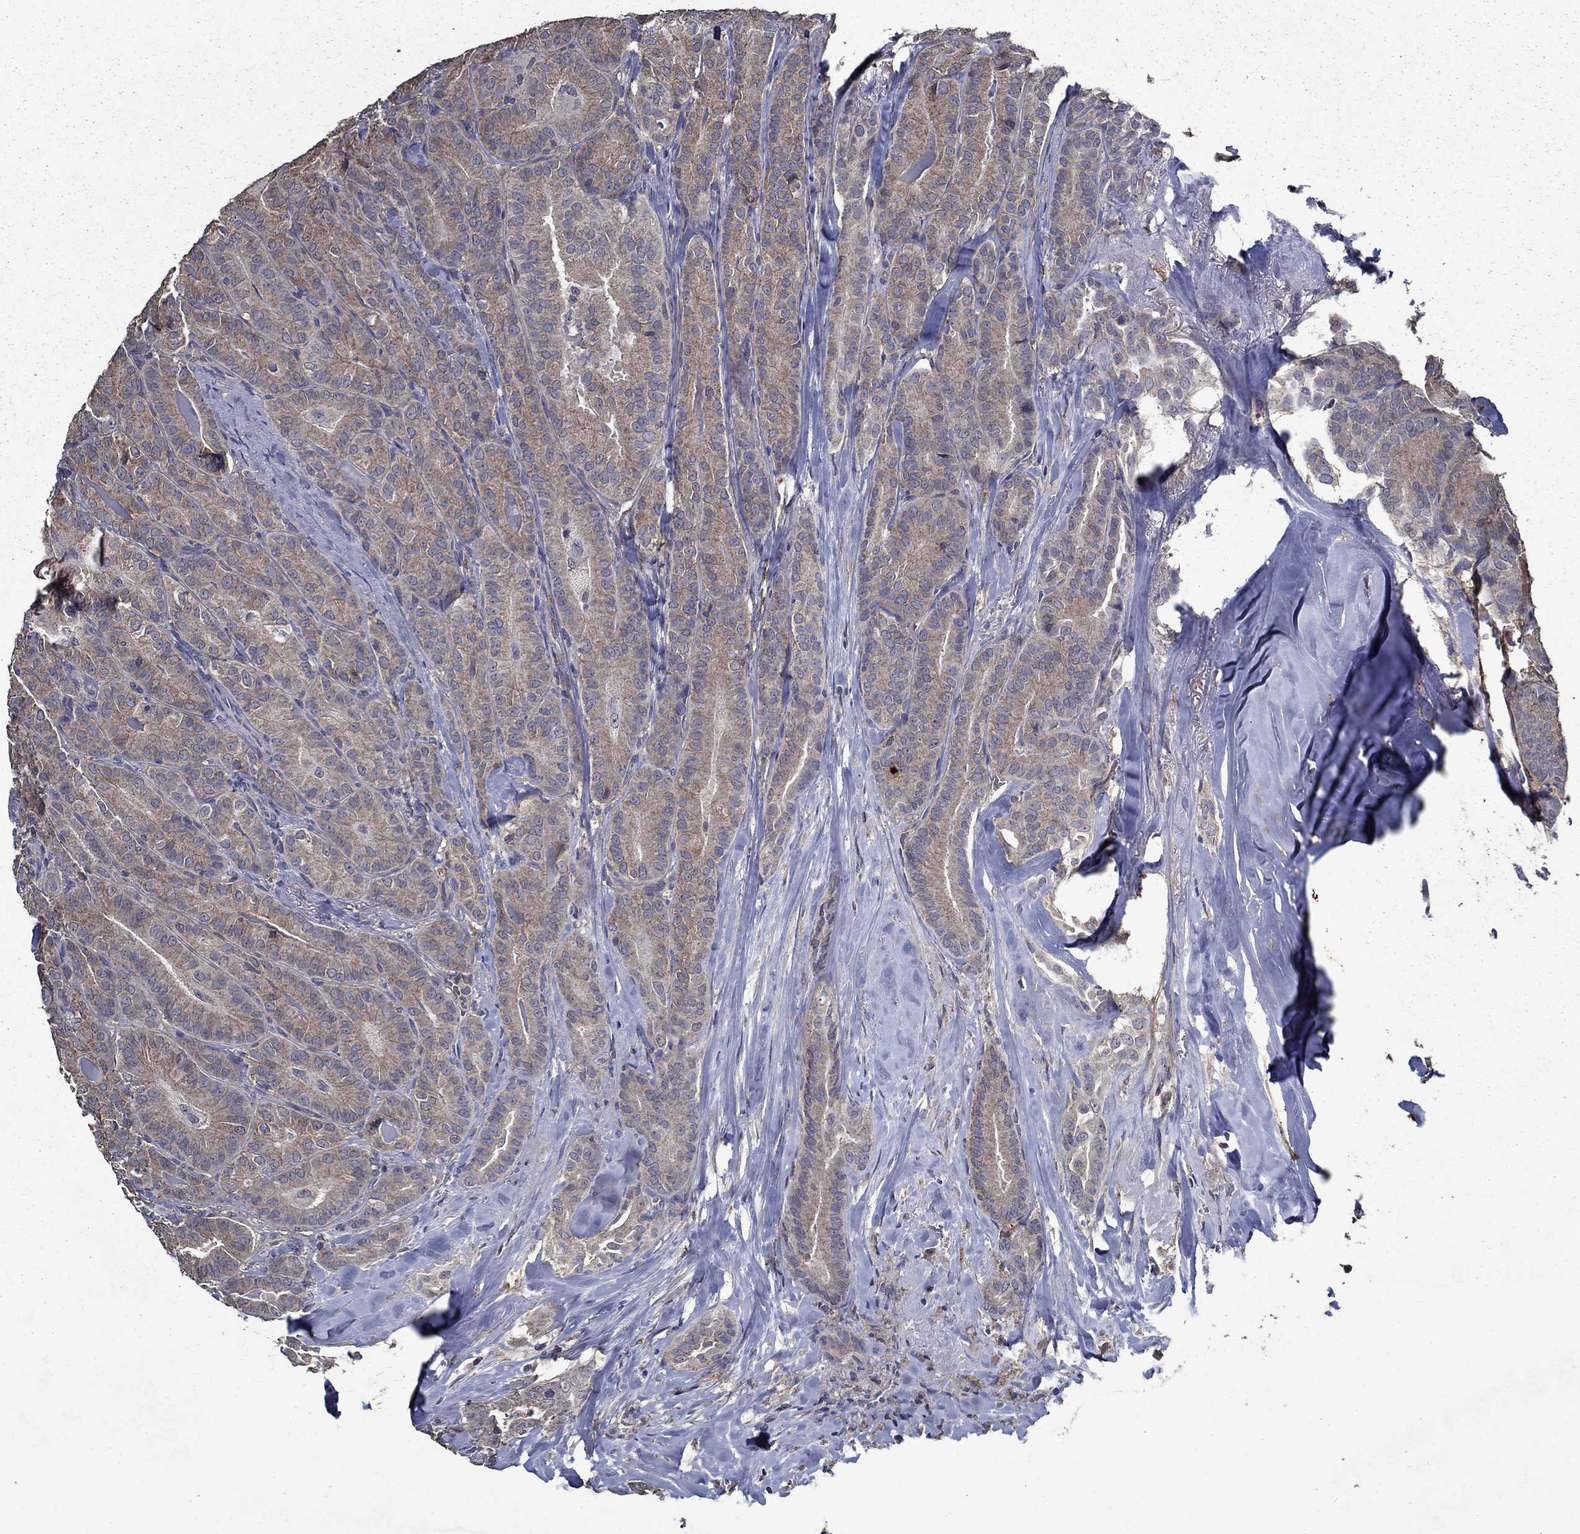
{"staining": {"intensity": "weak", "quantity": ">75%", "location": "cytoplasmic/membranous"}, "tissue": "thyroid cancer", "cell_type": "Tumor cells", "image_type": "cancer", "snomed": [{"axis": "morphology", "description": "Papillary adenocarcinoma, NOS"}, {"axis": "topography", "description": "Thyroid gland"}], "caption": "Thyroid cancer tissue shows weak cytoplasmic/membranous expression in approximately >75% of tumor cells (Brightfield microscopy of DAB IHC at high magnification).", "gene": "SLC44A1", "patient": {"sex": "male", "age": 61}}